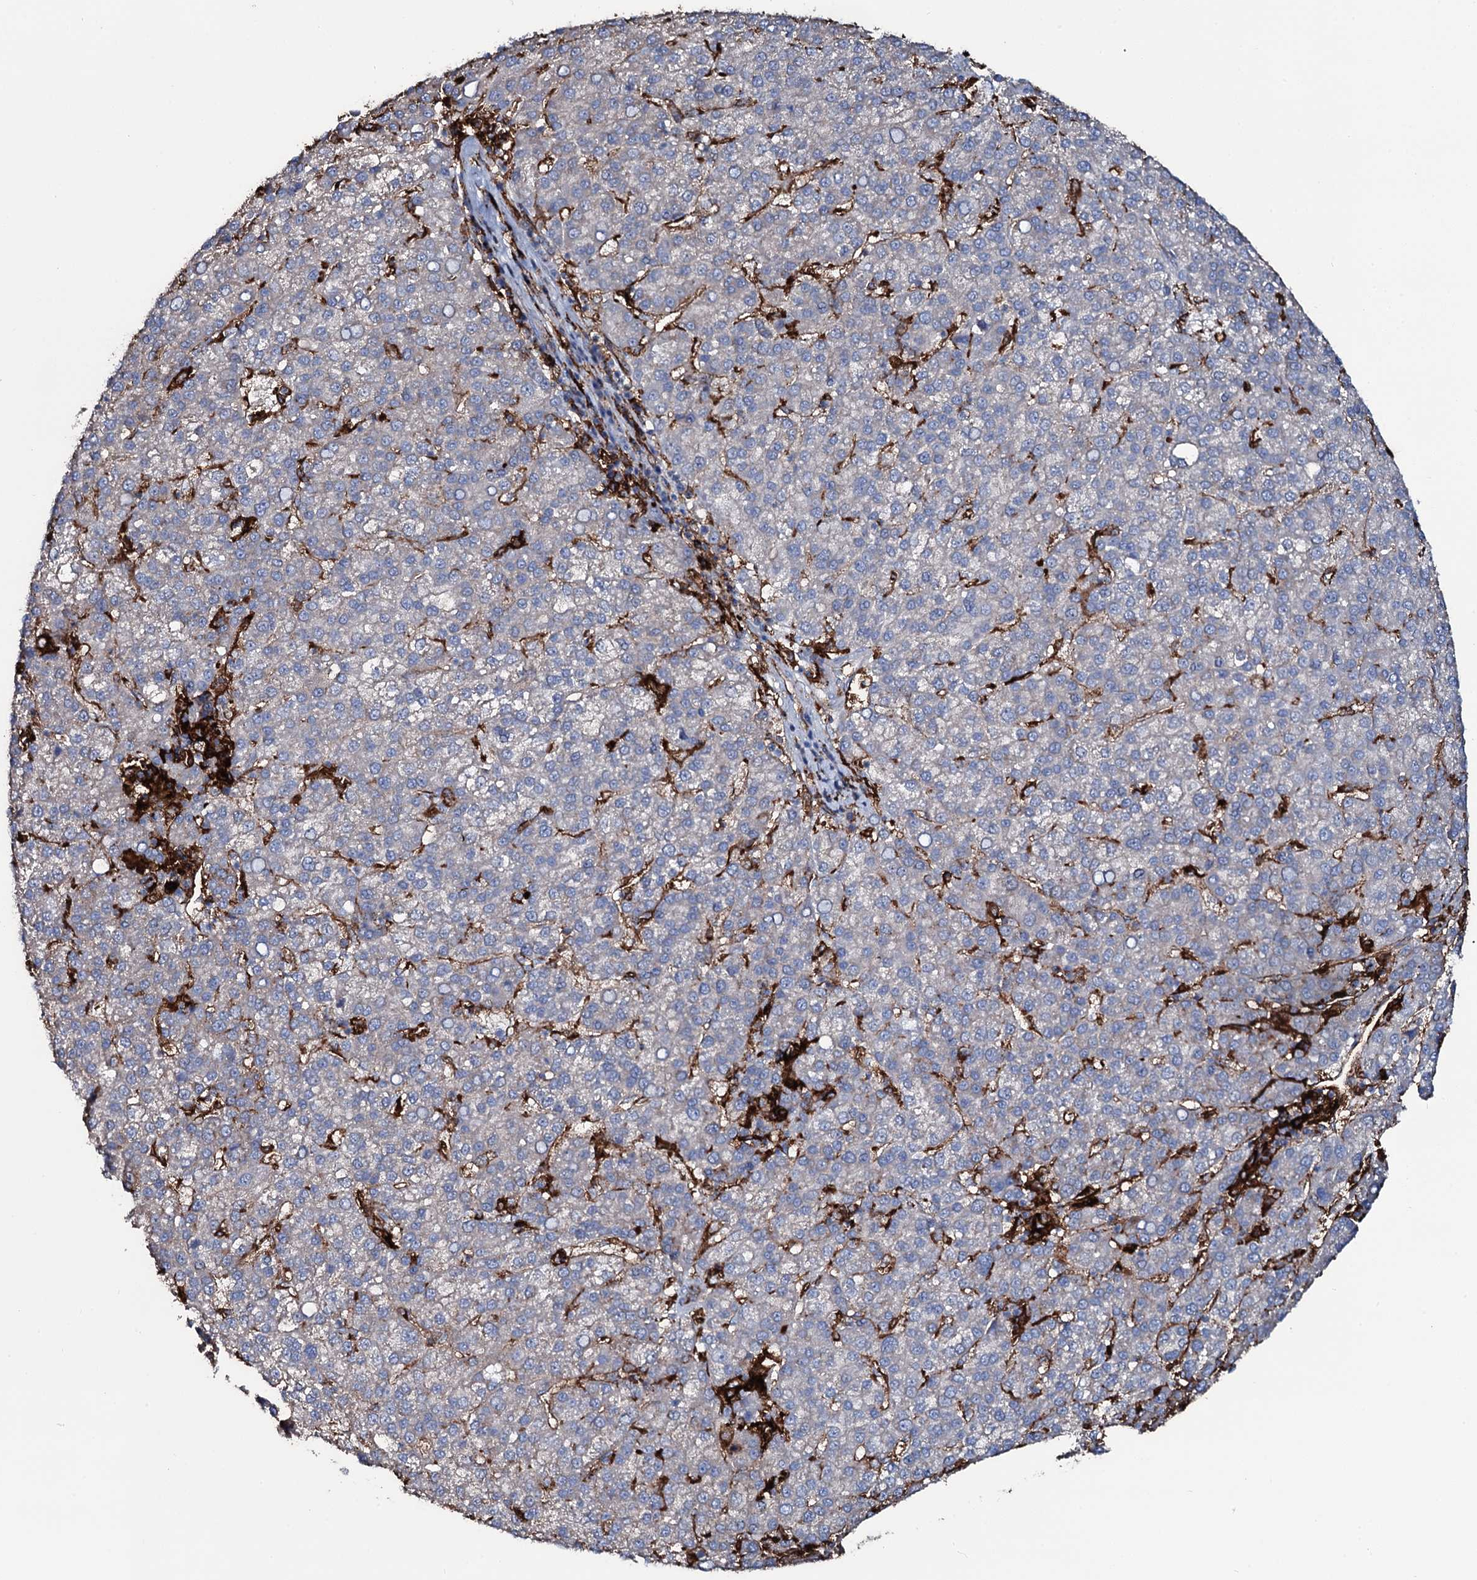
{"staining": {"intensity": "weak", "quantity": "25%-75%", "location": "cytoplasmic/membranous"}, "tissue": "liver cancer", "cell_type": "Tumor cells", "image_type": "cancer", "snomed": [{"axis": "morphology", "description": "Carcinoma, Hepatocellular, NOS"}, {"axis": "topography", "description": "Liver"}], "caption": "This image displays liver hepatocellular carcinoma stained with immunohistochemistry (IHC) to label a protein in brown. The cytoplasmic/membranous of tumor cells show weak positivity for the protein. Nuclei are counter-stained blue.", "gene": "OSBPL2", "patient": {"sex": "female", "age": 58}}